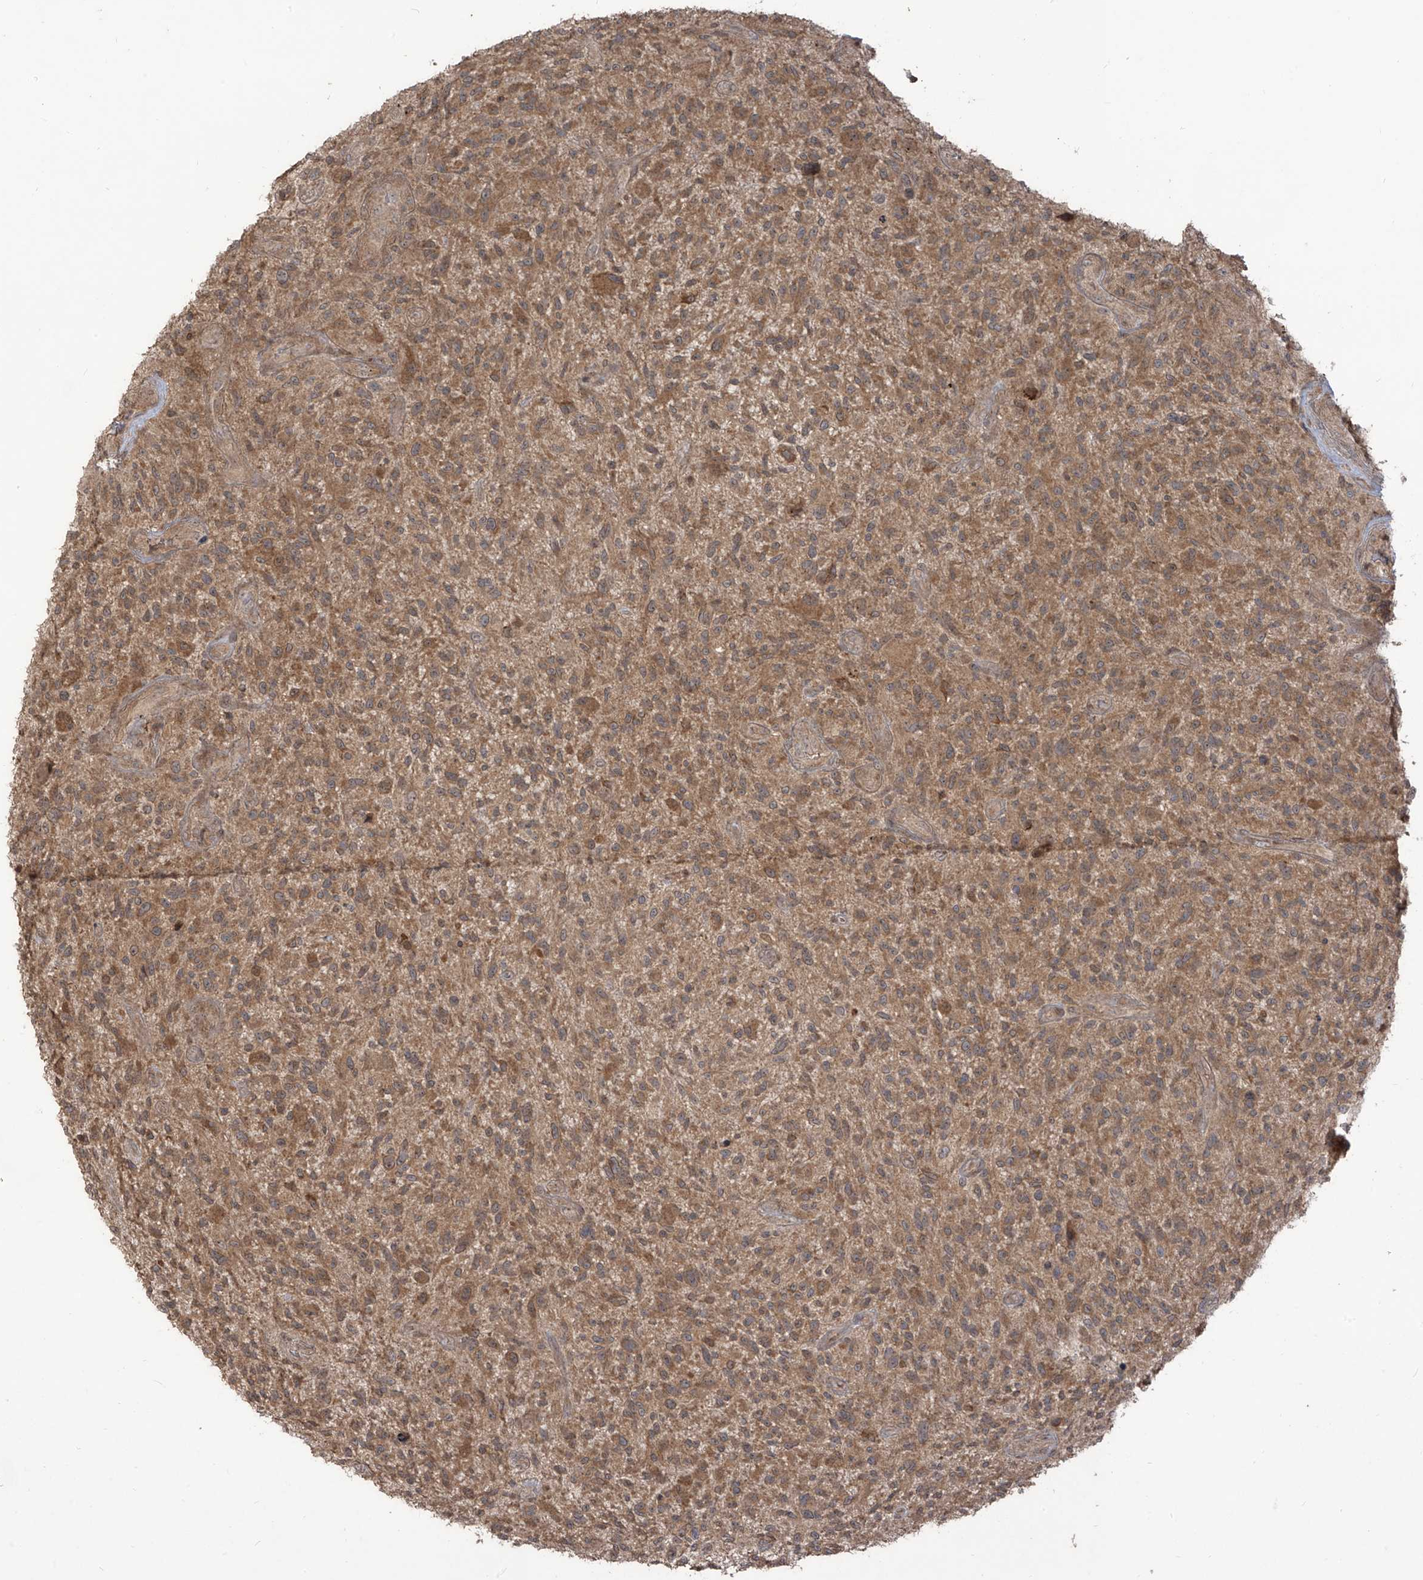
{"staining": {"intensity": "moderate", "quantity": ">75%", "location": "cytoplasmic/membranous"}, "tissue": "glioma", "cell_type": "Tumor cells", "image_type": "cancer", "snomed": [{"axis": "morphology", "description": "Glioma, malignant, High grade"}, {"axis": "topography", "description": "Brain"}], "caption": "DAB immunohistochemical staining of glioma demonstrates moderate cytoplasmic/membranous protein positivity in about >75% of tumor cells.", "gene": "CARF", "patient": {"sex": "male", "age": 47}}